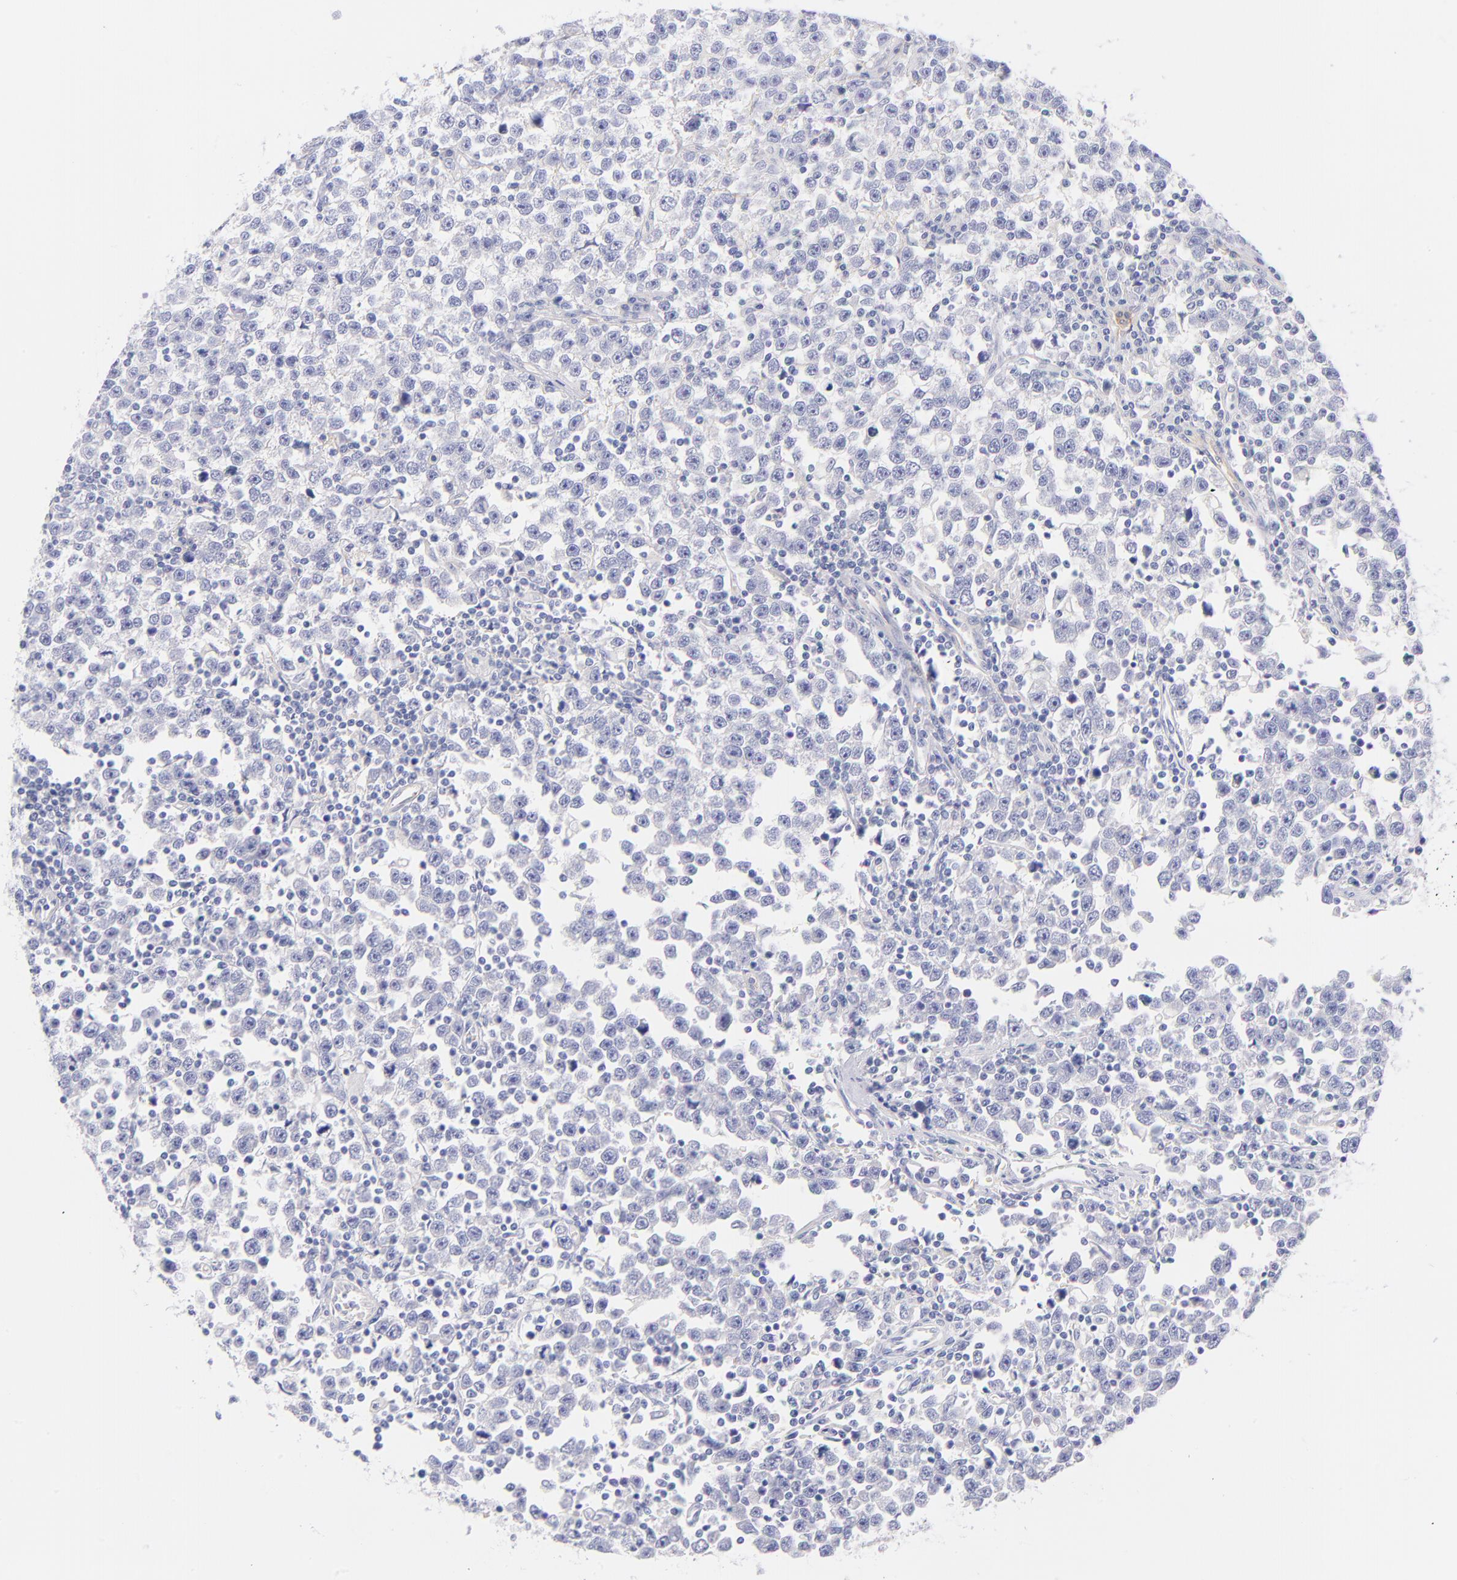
{"staining": {"intensity": "negative", "quantity": "none", "location": "none"}, "tissue": "testis cancer", "cell_type": "Tumor cells", "image_type": "cancer", "snomed": [{"axis": "morphology", "description": "Seminoma, NOS"}, {"axis": "topography", "description": "Testis"}], "caption": "Immunohistochemistry of testis seminoma displays no positivity in tumor cells.", "gene": "HP", "patient": {"sex": "male", "age": 43}}